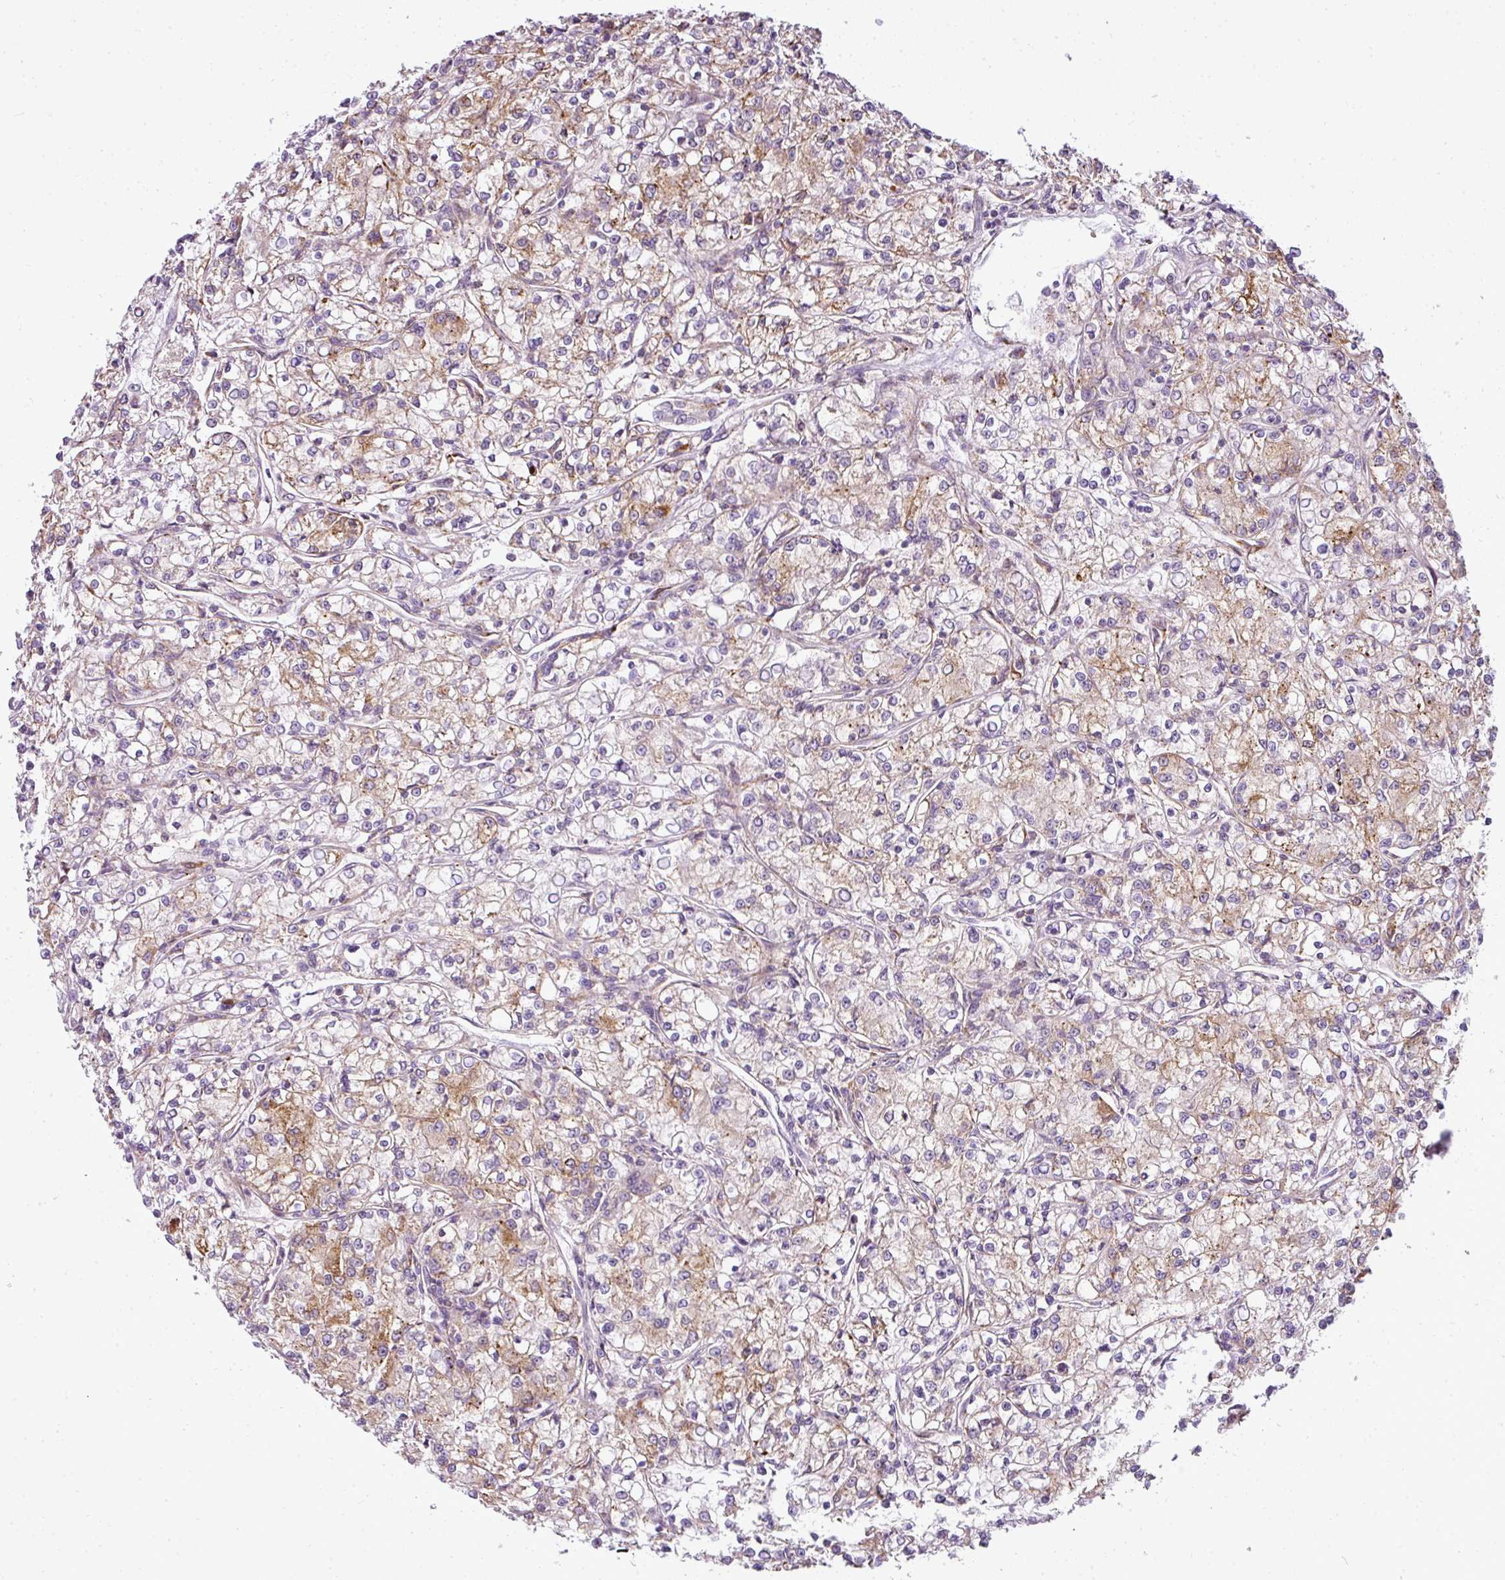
{"staining": {"intensity": "moderate", "quantity": "25%-75%", "location": "cytoplasmic/membranous"}, "tissue": "renal cancer", "cell_type": "Tumor cells", "image_type": "cancer", "snomed": [{"axis": "morphology", "description": "Adenocarcinoma, NOS"}, {"axis": "topography", "description": "Kidney"}], "caption": "Immunohistochemistry histopathology image of human renal adenocarcinoma stained for a protein (brown), which exhibits medium levels of moderate cytoplasmic/membranous staining in about 25%-75% of tumor cells.", "gene": "ANKRD18A", "patient": {"sex": "female", "age": 59}}